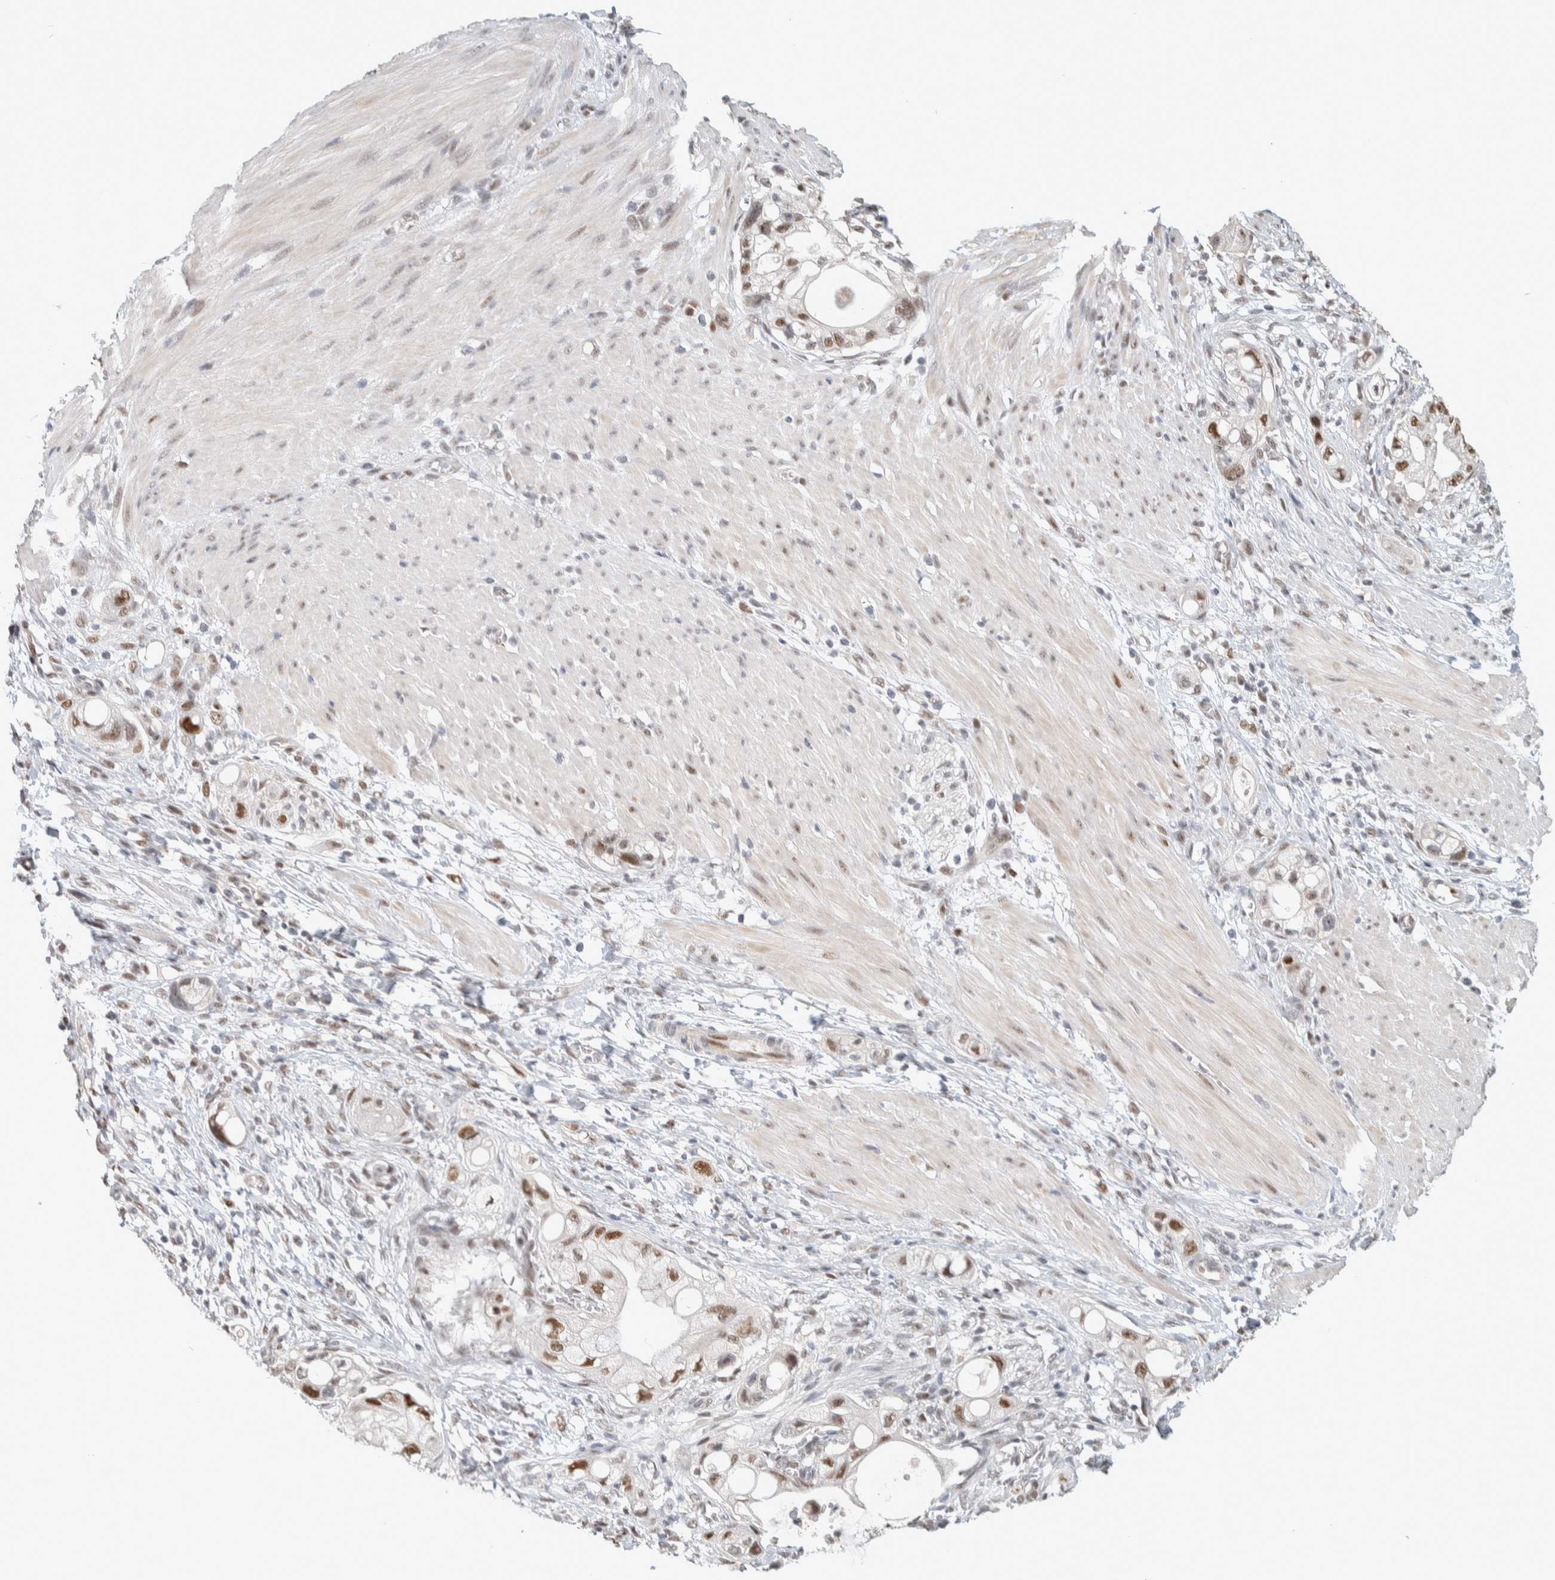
{"staining": {"intensity": "moderate", "quantity": ">75%", "location": "nuclear"}, "tissue": "stomach cancer", "cell_type": "Tumor cells", "image_type": "cancer", "snomed": [{"axis": "morphology", "description": "Adenocarcinoma, NOS"}, {"axis": "topography", "description": "Stomach"}, {"axis": "topography", "description": "Stomach, lower"}], "caption": "IHC histopathology image of neoplastic tissue: human stomach cancer stained using immunohistochemistry exhibits medium levels of moderate protein expression localized specifically in the nuclear of tumor cells, appearing as a nuclear brown color.", "gene": "PUS7", "patient": {"sex": "female", "age": 48}}